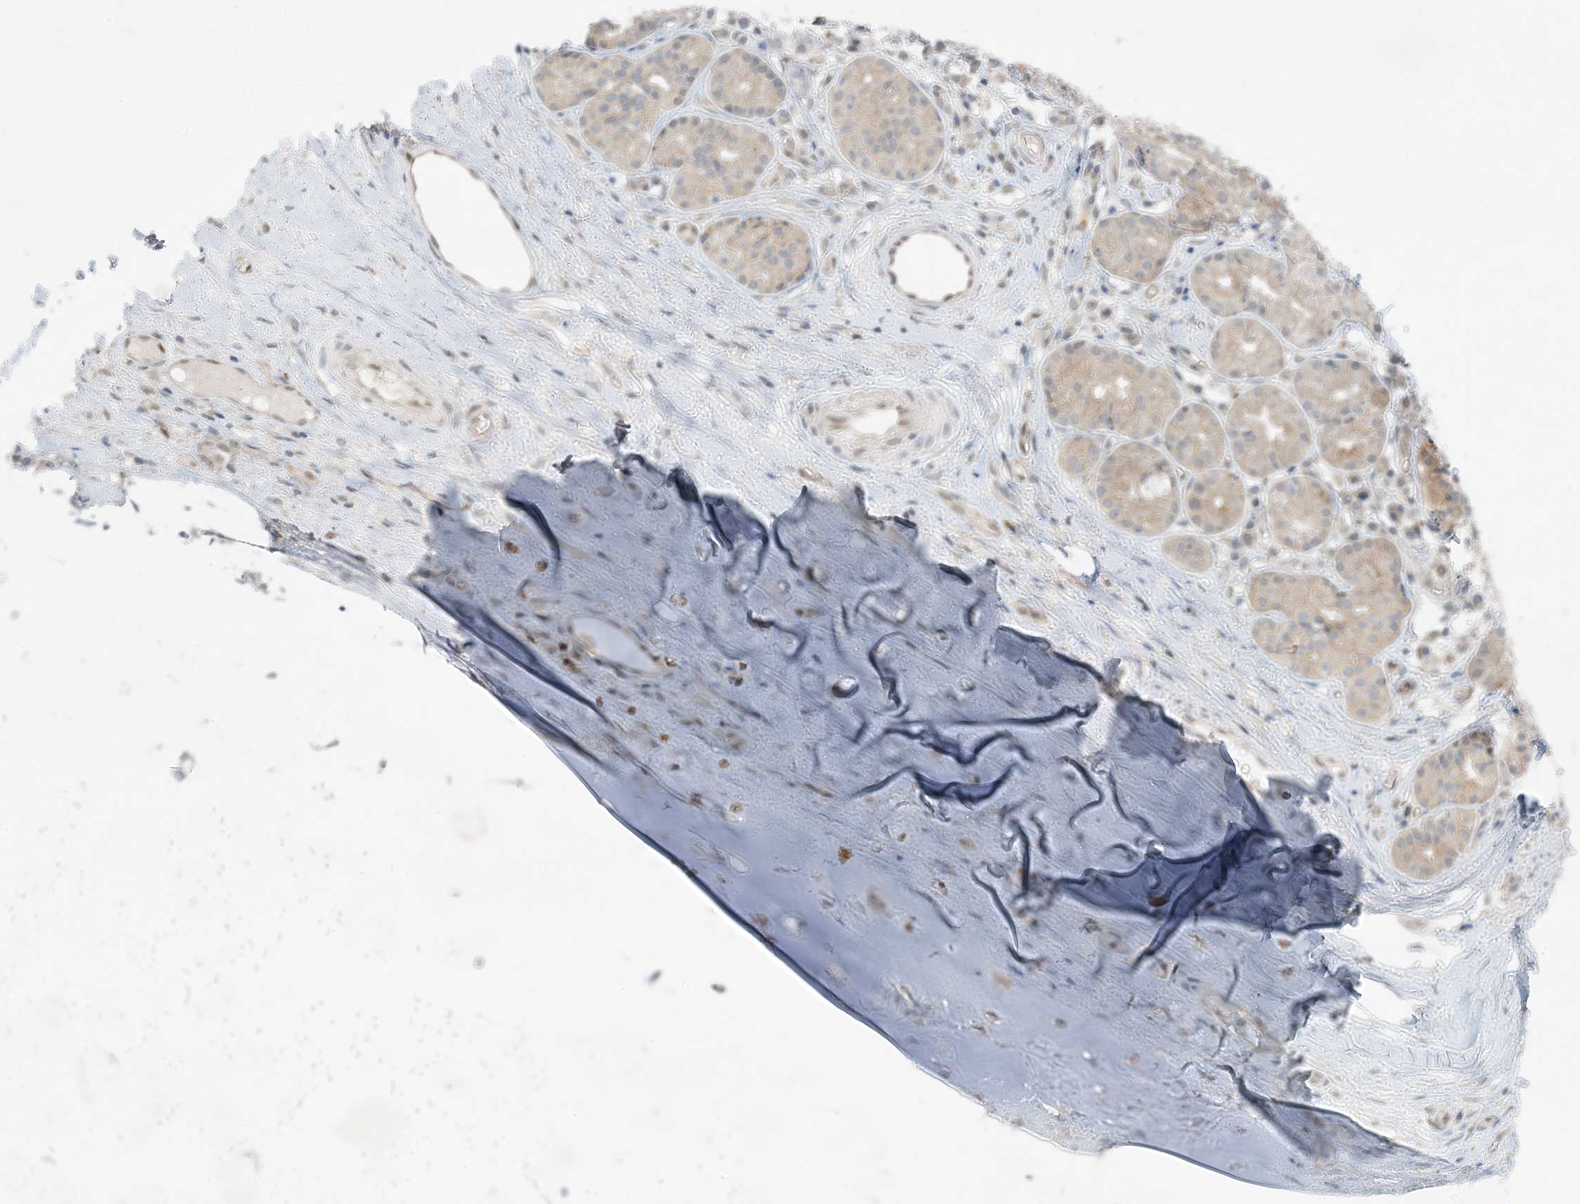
{"staining": {"intensity": "negative", "quantity": "none", "location": "none"}, "tissue": "adipose tissue", "cell_type": "Adipocytes", "image_type": "normal", "snomed": [{"axis": "morphology", "description": "Normal tissue, NOS"}, {"axis": "morphology", "description": "Basal cell carcinoma"}, {"axis": "topography", "description": "Cartilage tissue"}, {"axis": "topography", "description": "Nasopharynx"}, {"axis": "topography", "description": "Oral tissue"}], "caption": "Immunohistochemical staining of normal human adipose tissue reveals no significant expression in adipocytes.", "gene": "OBI1", "patient": {"sex": "female", "age": 77}}